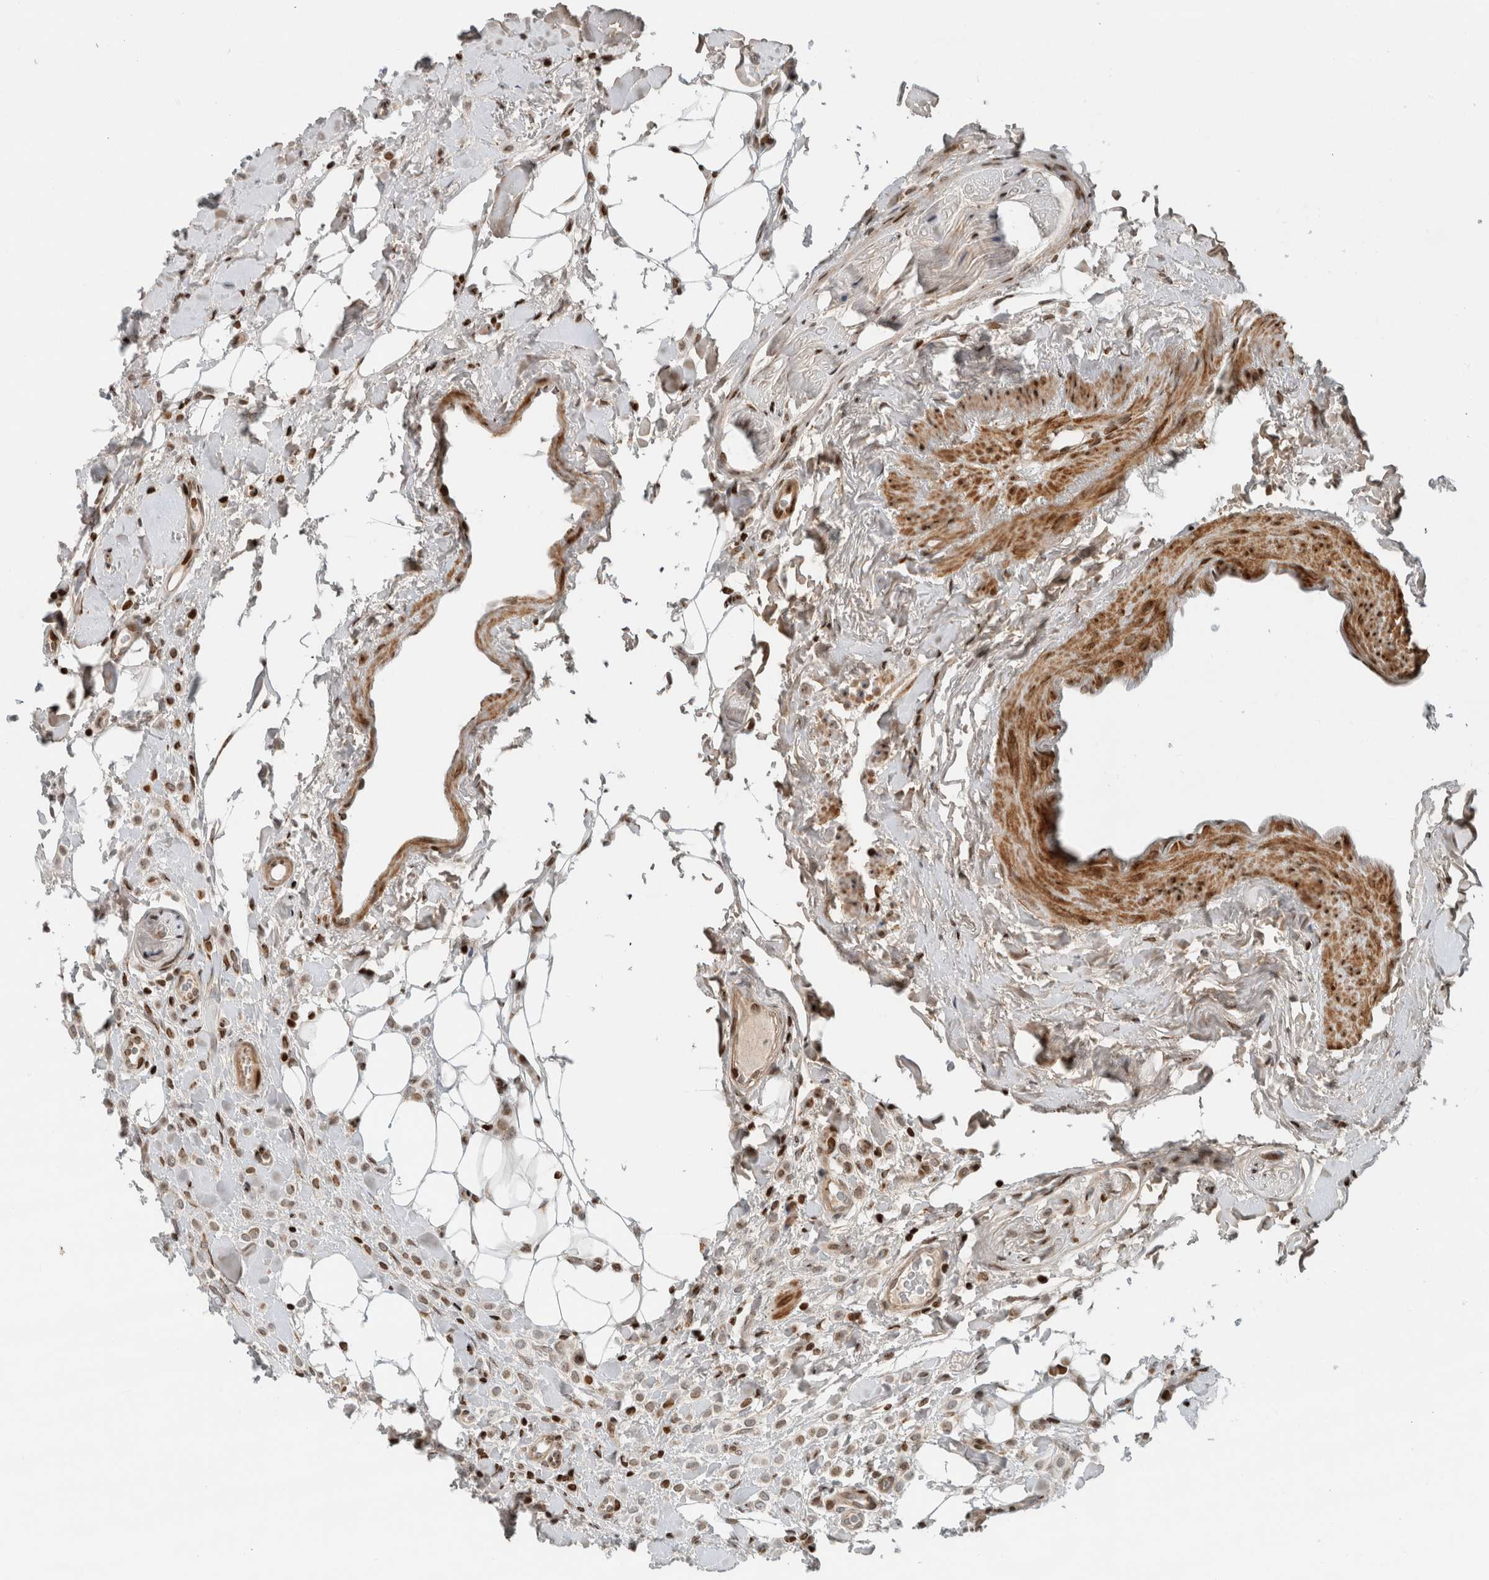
{"staining": {"intensity": "moderate", "quantity": "25%-75%", "location": "nuclear"}, "tissue": "breast cancer", "cell_type": "Tumor cells", "image_type": "cancer", "snomed": [{"axis": "morphology", "description": "Normal tissue, NOS"}, {"axis": "morphology", "description": "Lobular carcinoma"}, {"axis": "topography", "description": "Breast"}], "caption": "Moderate nuclear expression for a protein is appreciated in approximately 25%-75% of tumor cells of breast cancer using immunohistochemistry.", "gene": "GINS4", "patient": {"sex": "female", "age": 50}}